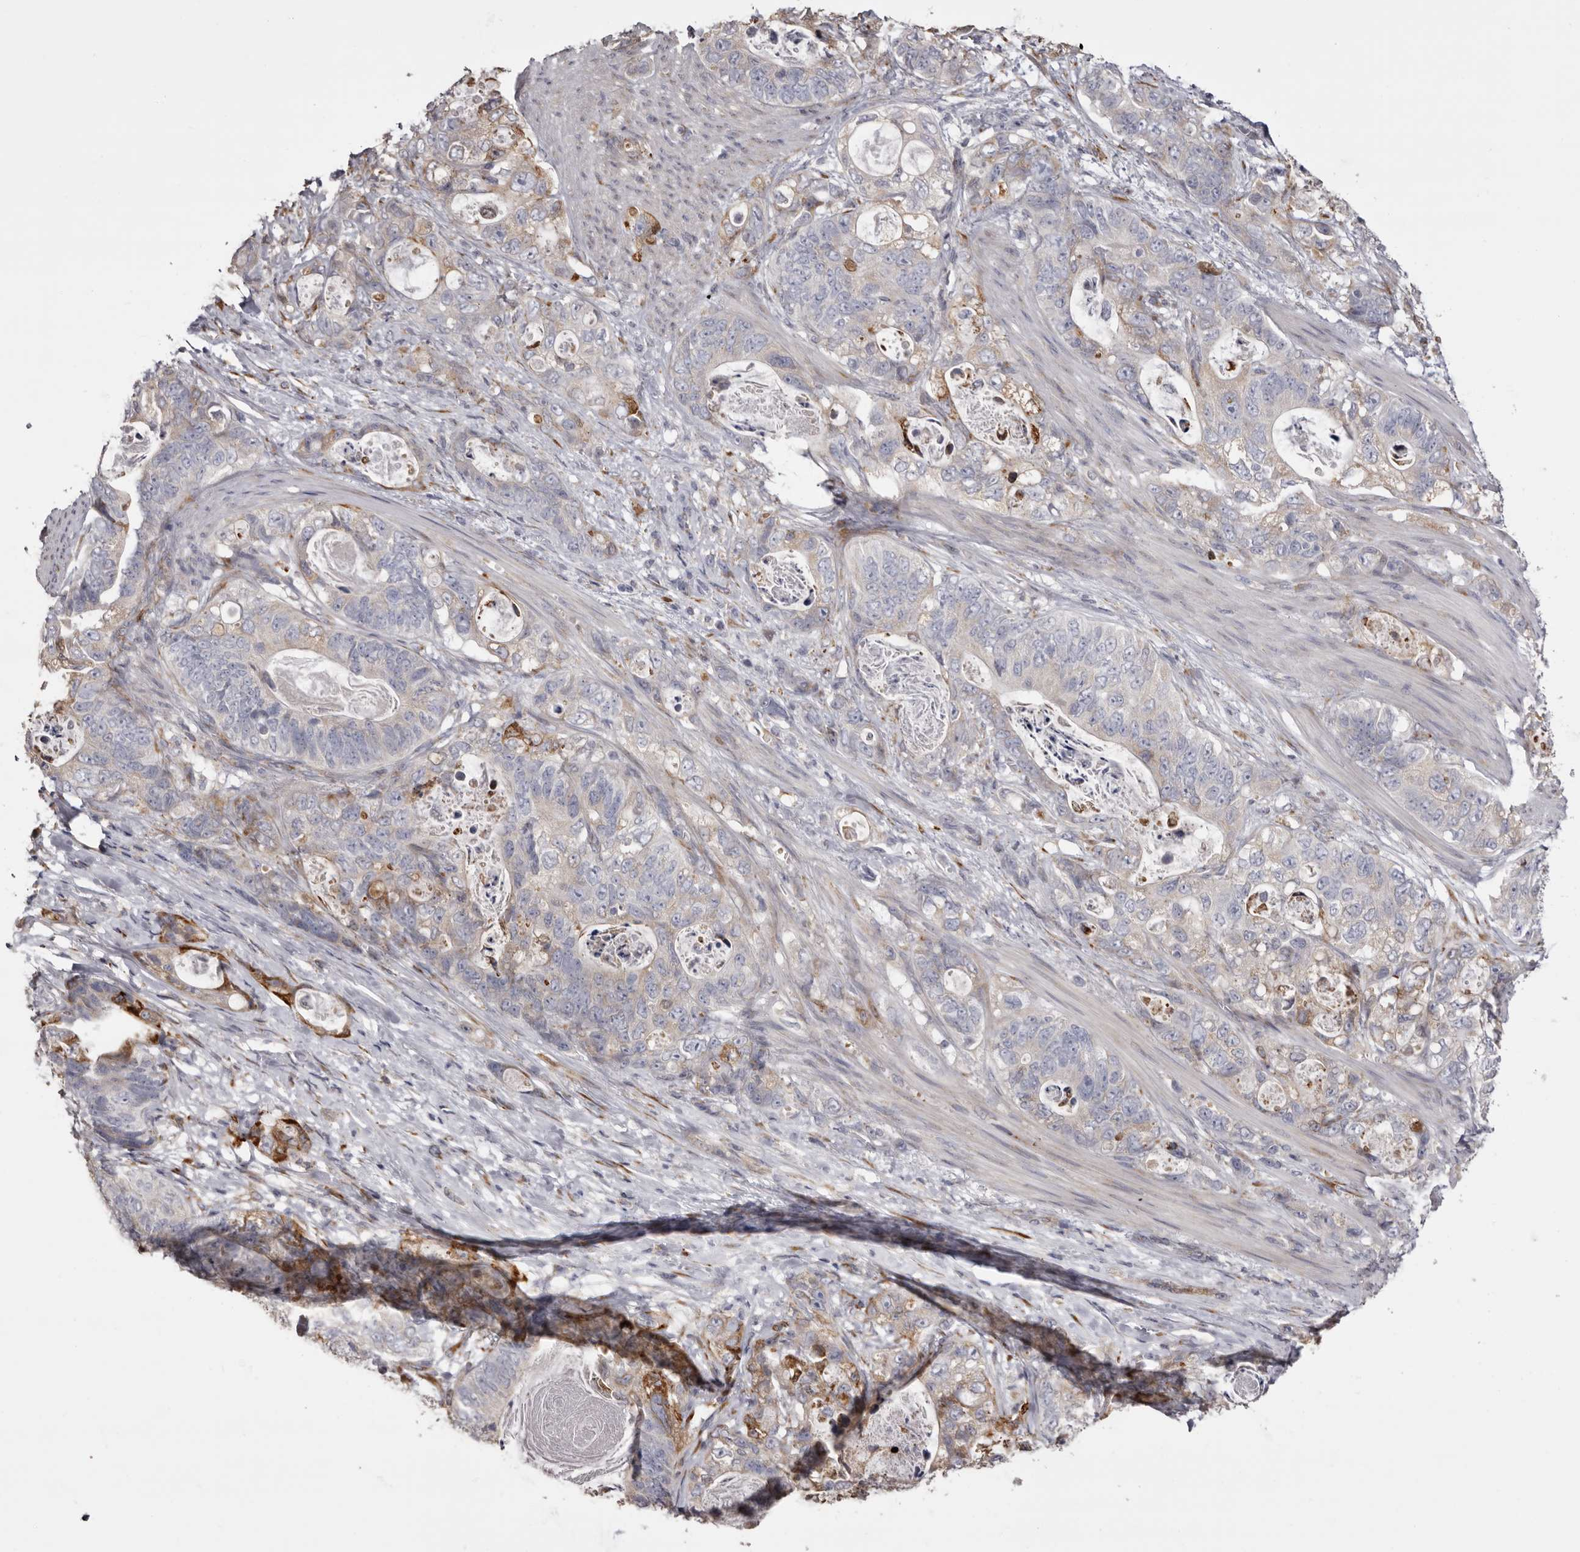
{"staining": {"intensity": "moderate", "quantity": "<25%", "location": "cytoplasmic/membranous"}, "tissue": "stomach cancer", "cell_type": "Tumor cells", "image_type": "cancer", "snomed": [{"axis": "morphology", "description": "Normal tissue, NOS"}, {"axis": "morphology", "description": "Adenocarcinoma, NOS"}, {"axis": "topography", "description": "Stomach"}], "caption": "There is low levels of moderate cytoplasmic/membranous expression in tumor cells of adenocarcinoma (stomach), as demonstrated by immunohistochemical staining (brown color).", "gene": "PIGX", "patient": {"sex": "female", "age": 89}}